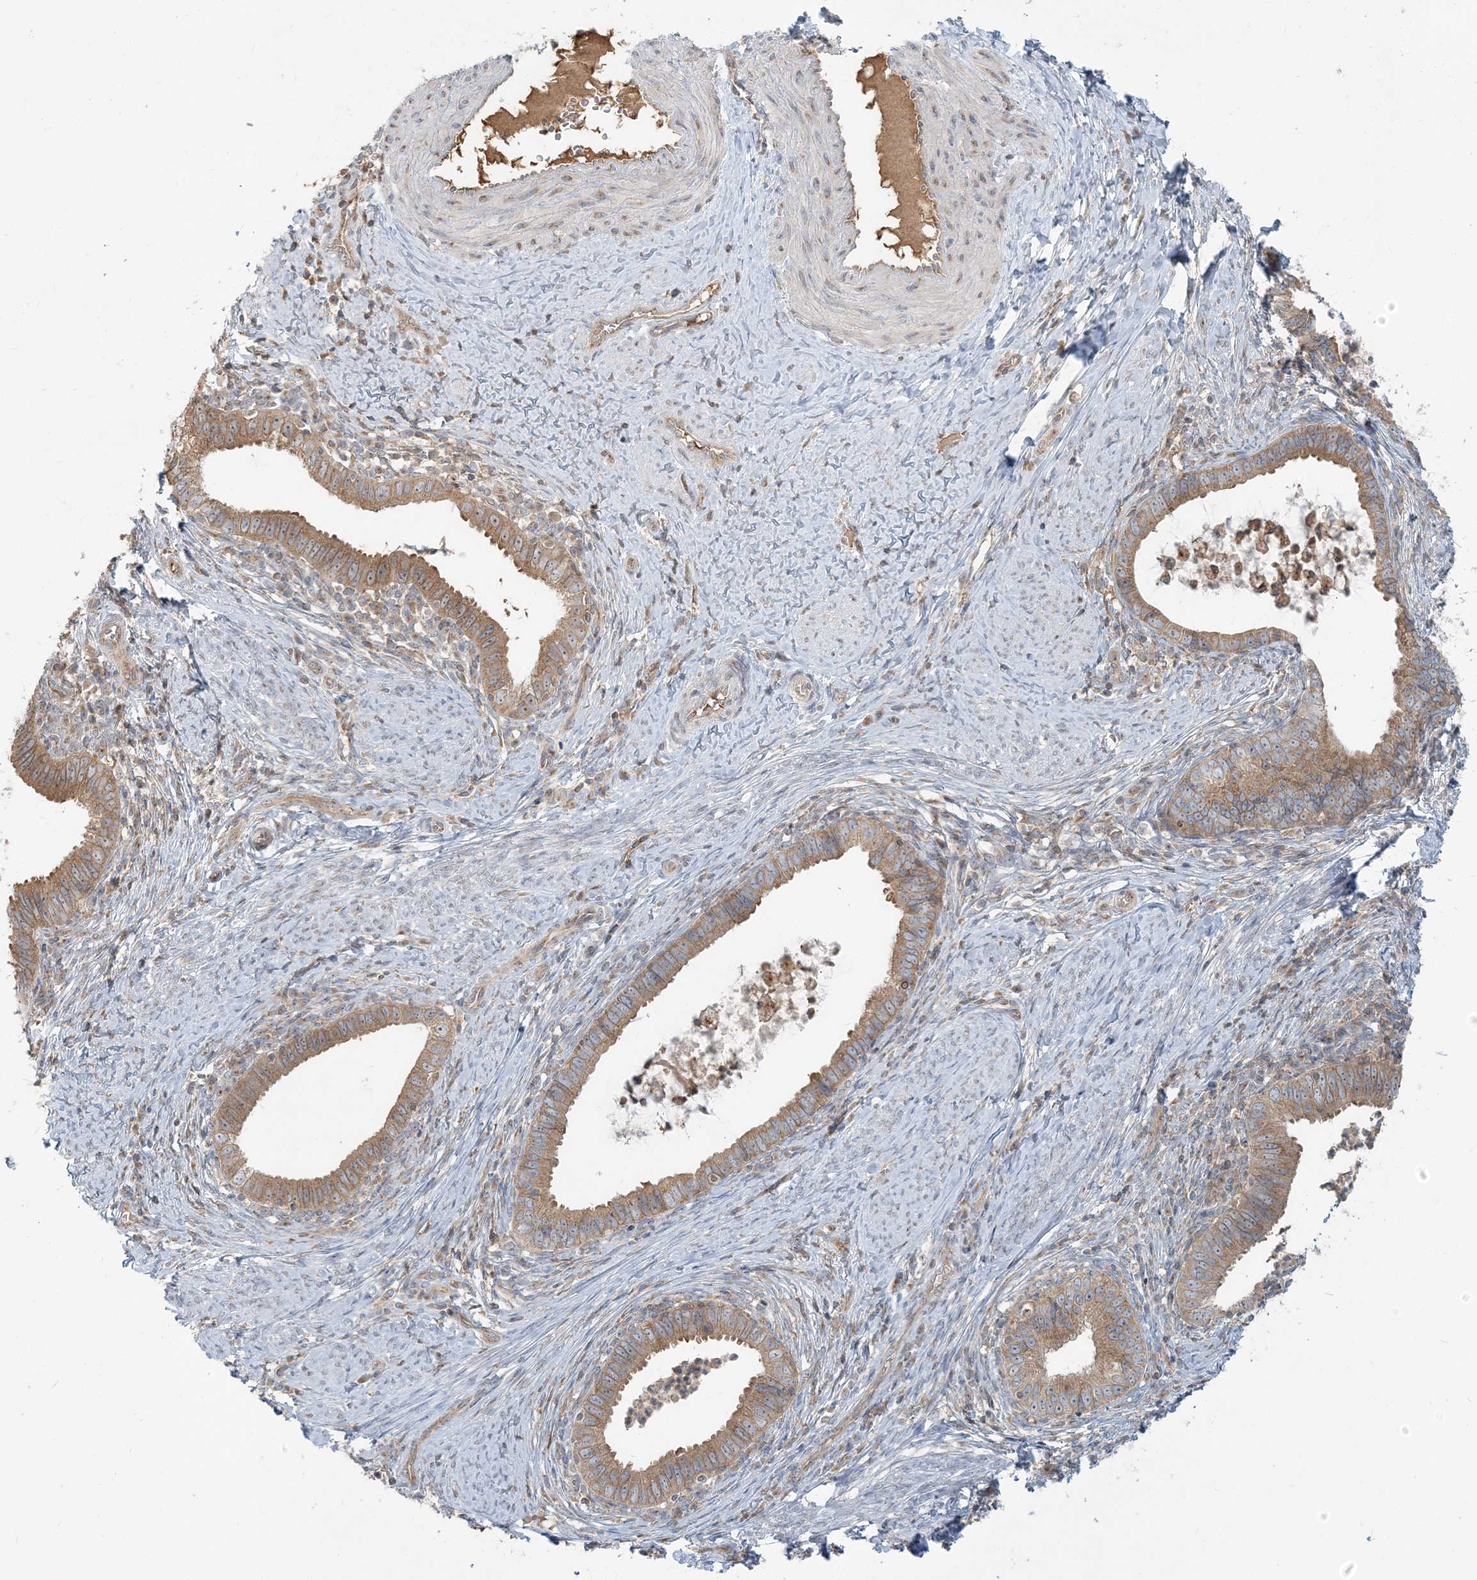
{"staining": {"intensity": "moderate", "quantity": "25%-75%", "location": "cytoplasmic/membranous"}, "tissue": "cervical cancer", "cell_type": "Tumor cells", "image_type": "cancer", "snomed": [{"axis": "morphology", "description": "Adenocarcinoma, NOS"}, {"axis": "topography", "description": "Cervix"}], "caption": "Immunohistochemistry micrograph of human cervical cancer stained for a protein (brown), which demonstrates medium levels of moderate cytoplasmic/membranous expression in about 25%-75% of tumor cells.", "gene": "AP1AR", "patient": {"sex": "female", "age": 36}}